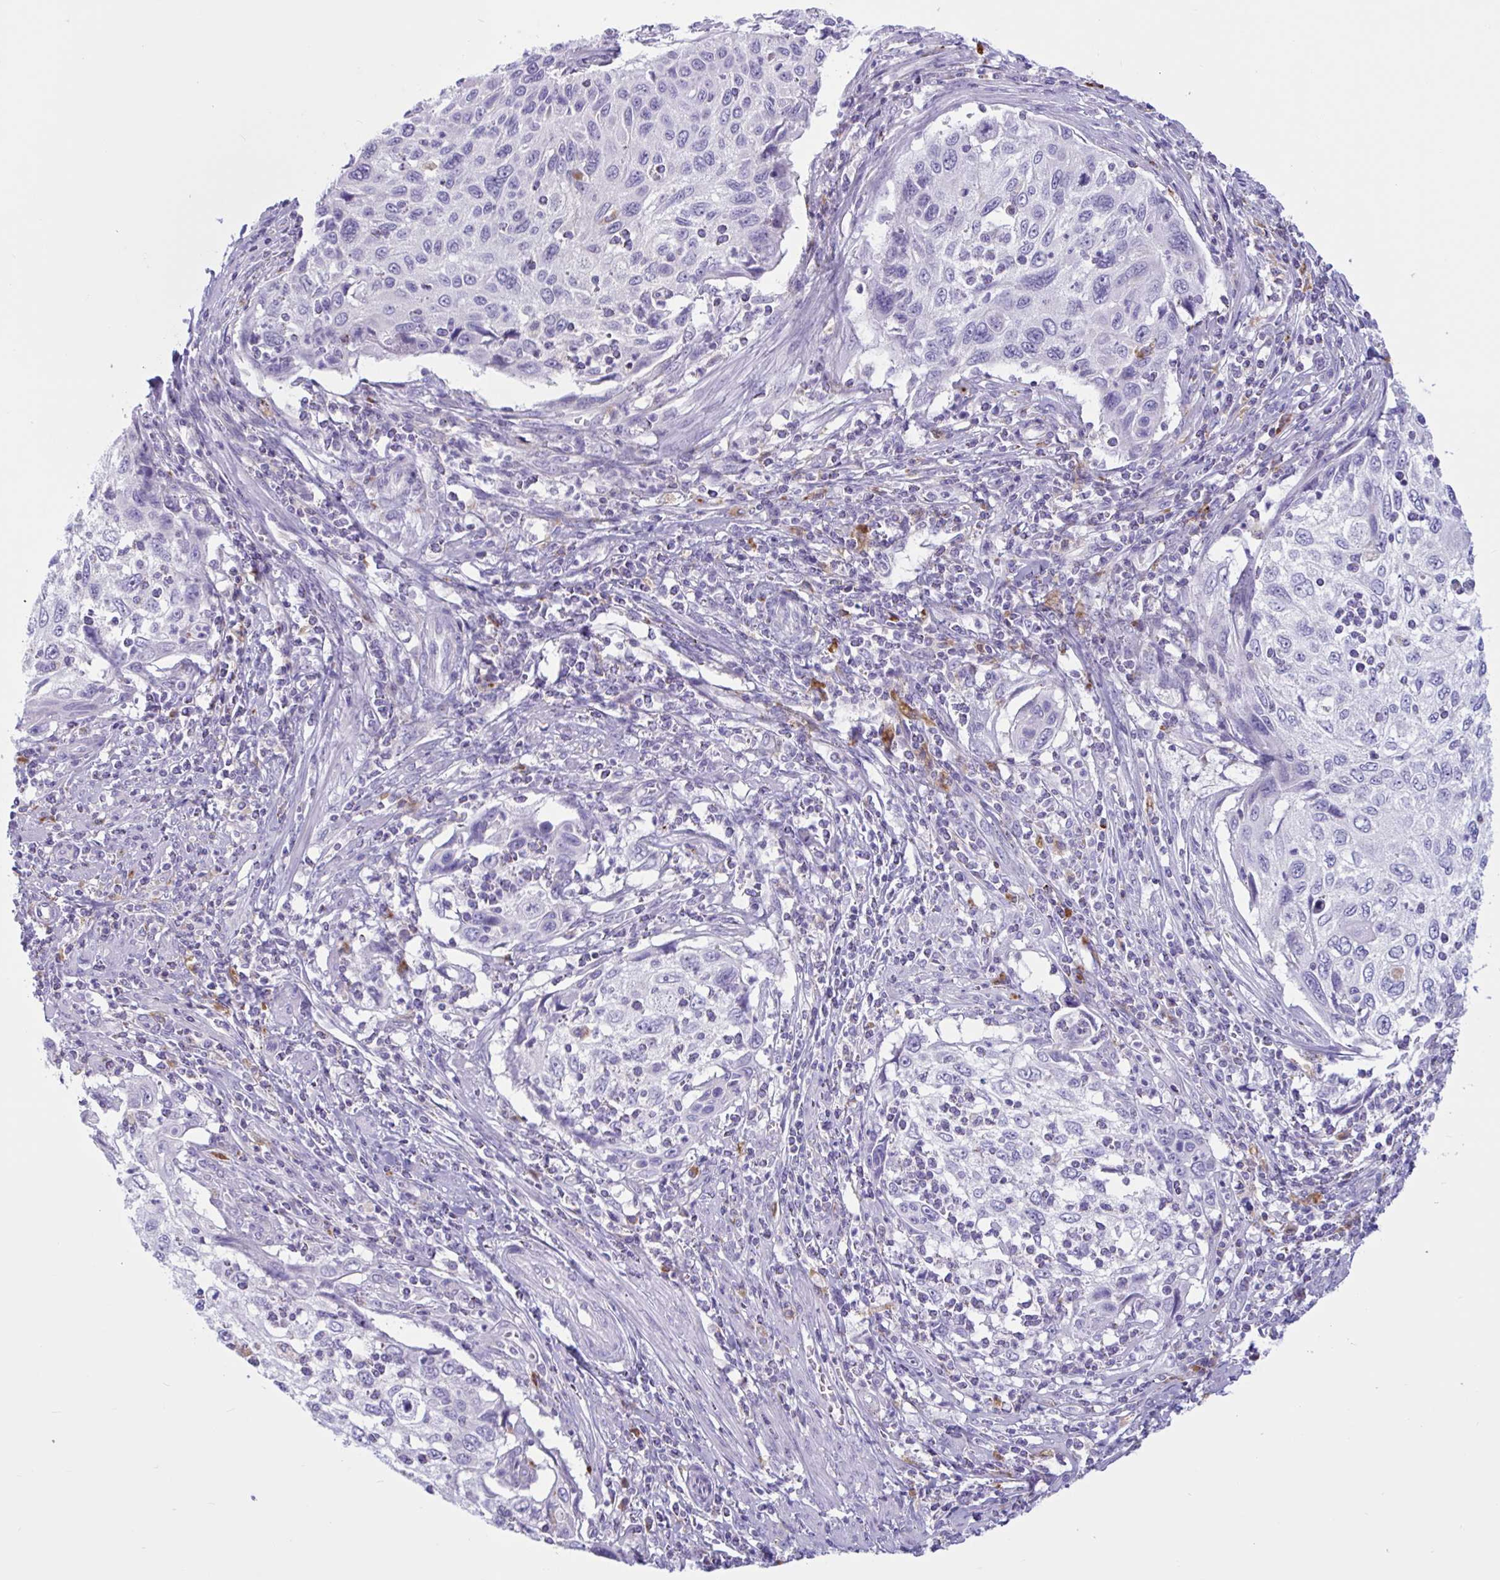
{"staining": {"intensity": "negative", "quantity": "none", "location": "none"}, "tissue": "cervical cancer", "cell_type": "Tumor cells", "image_type": "cancer", "snomed": [{"axis": "morphology", "description": "Squamous cell carcinoma, NOS"}, {"axis": "topography", "description": "Cervix"}], "caption": "Immunohistochemistry micrograph of cervical cancer stained for a protein (brown), which exhibits no expression in tumor cells.", "gene": "XCL1", "patient": {"sex": "female", "age": 70}}